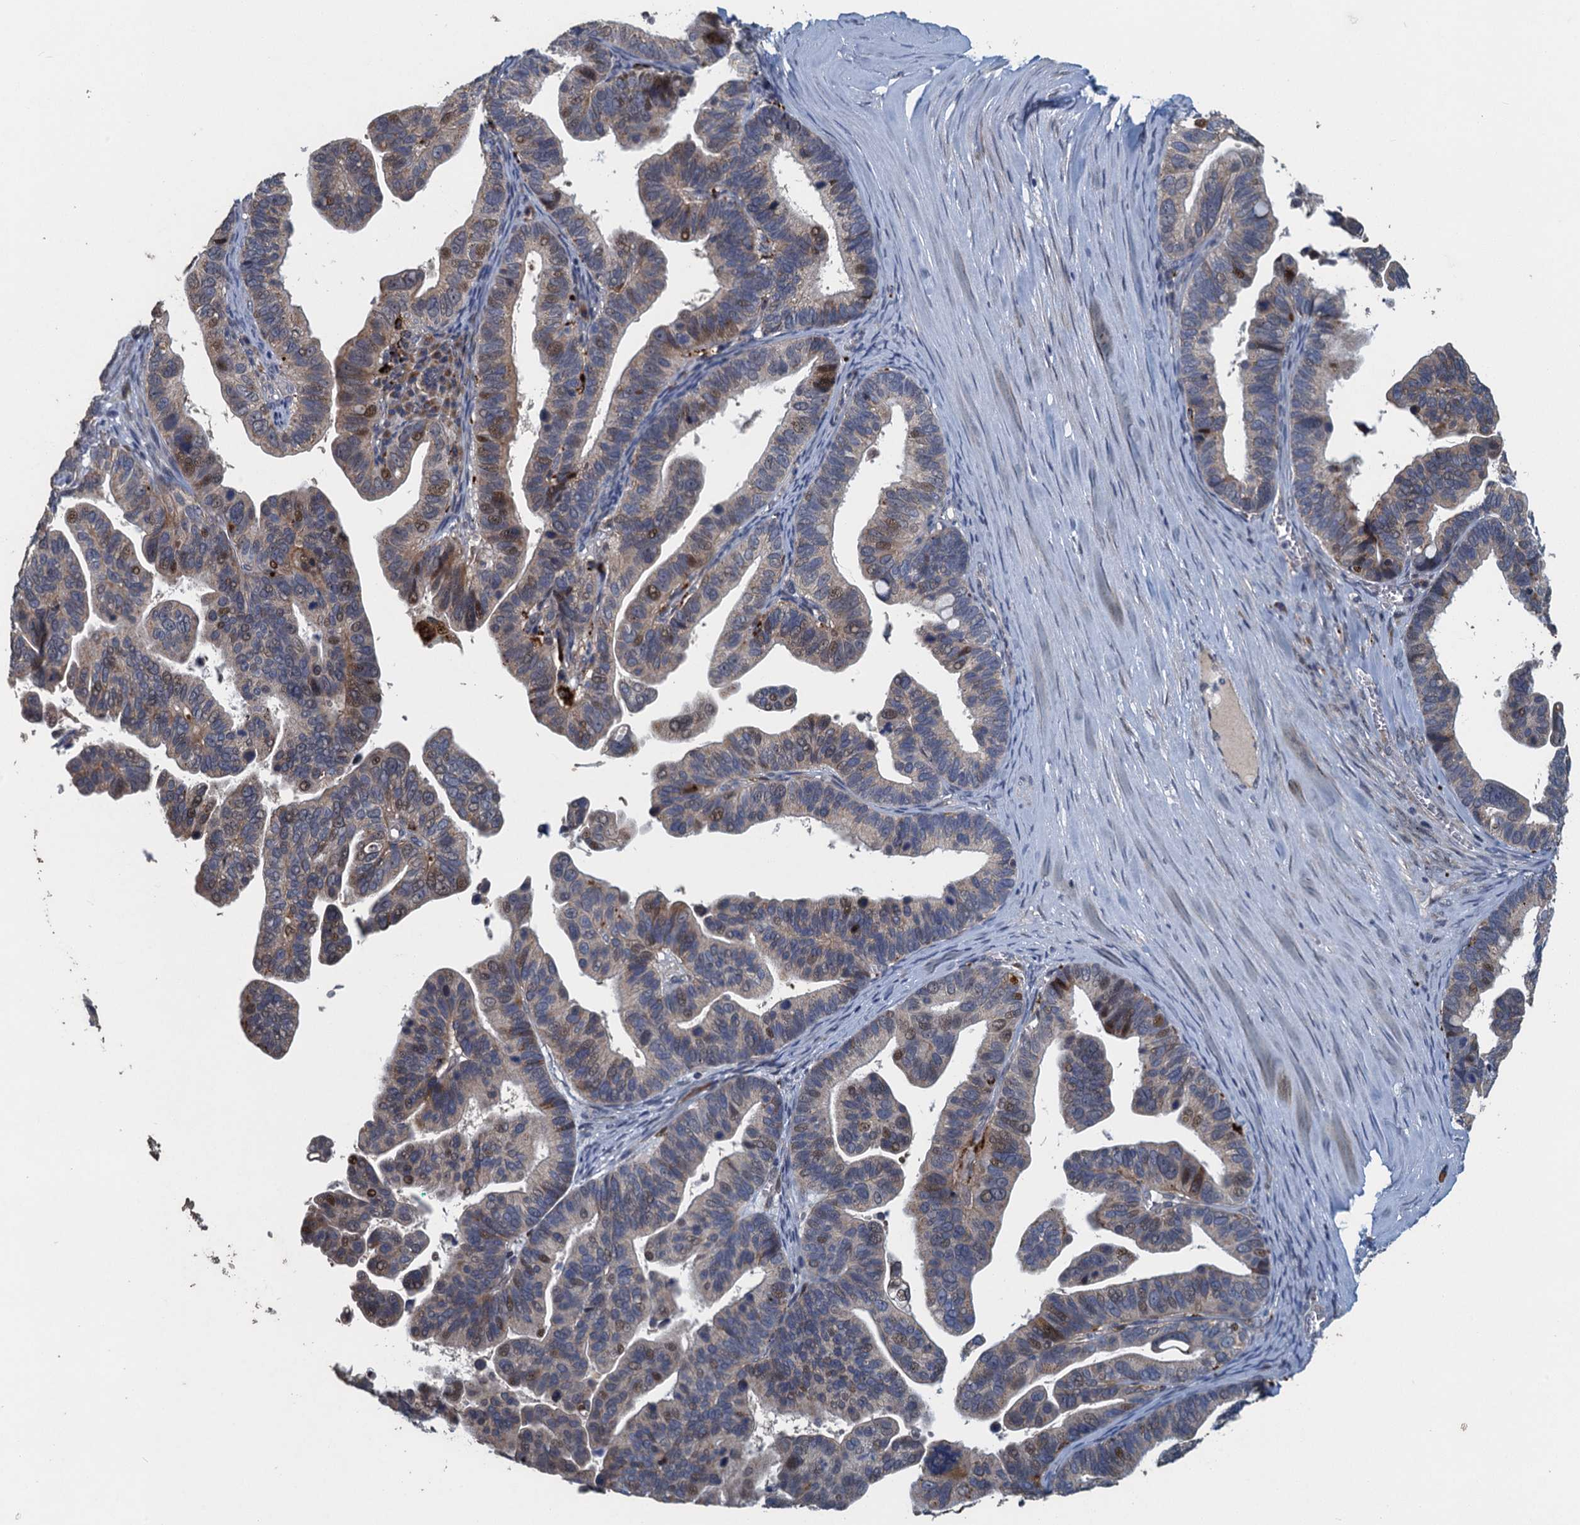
{"staining": {"intensity": "weak", "quantity": "<25%", "location": "cytoplasmic/membranous,nuclear"}, "tissue": "ovarian cancer", "cell_type": "Tumor cells", "image_type": "cancer", "snomed": [{"axis": "morphology", "description": "Cystadenocarcinoma, serous, NOS"}, {"axis": "topography", "description": "Ovary"}], "caption": "Immunohistochemistry of human serous cystadenocarcinoma (ovarian) exhibits no positivity in tumor cells.", "gene": "AGRN", "patient": {"sex": "female", "age": 56}}